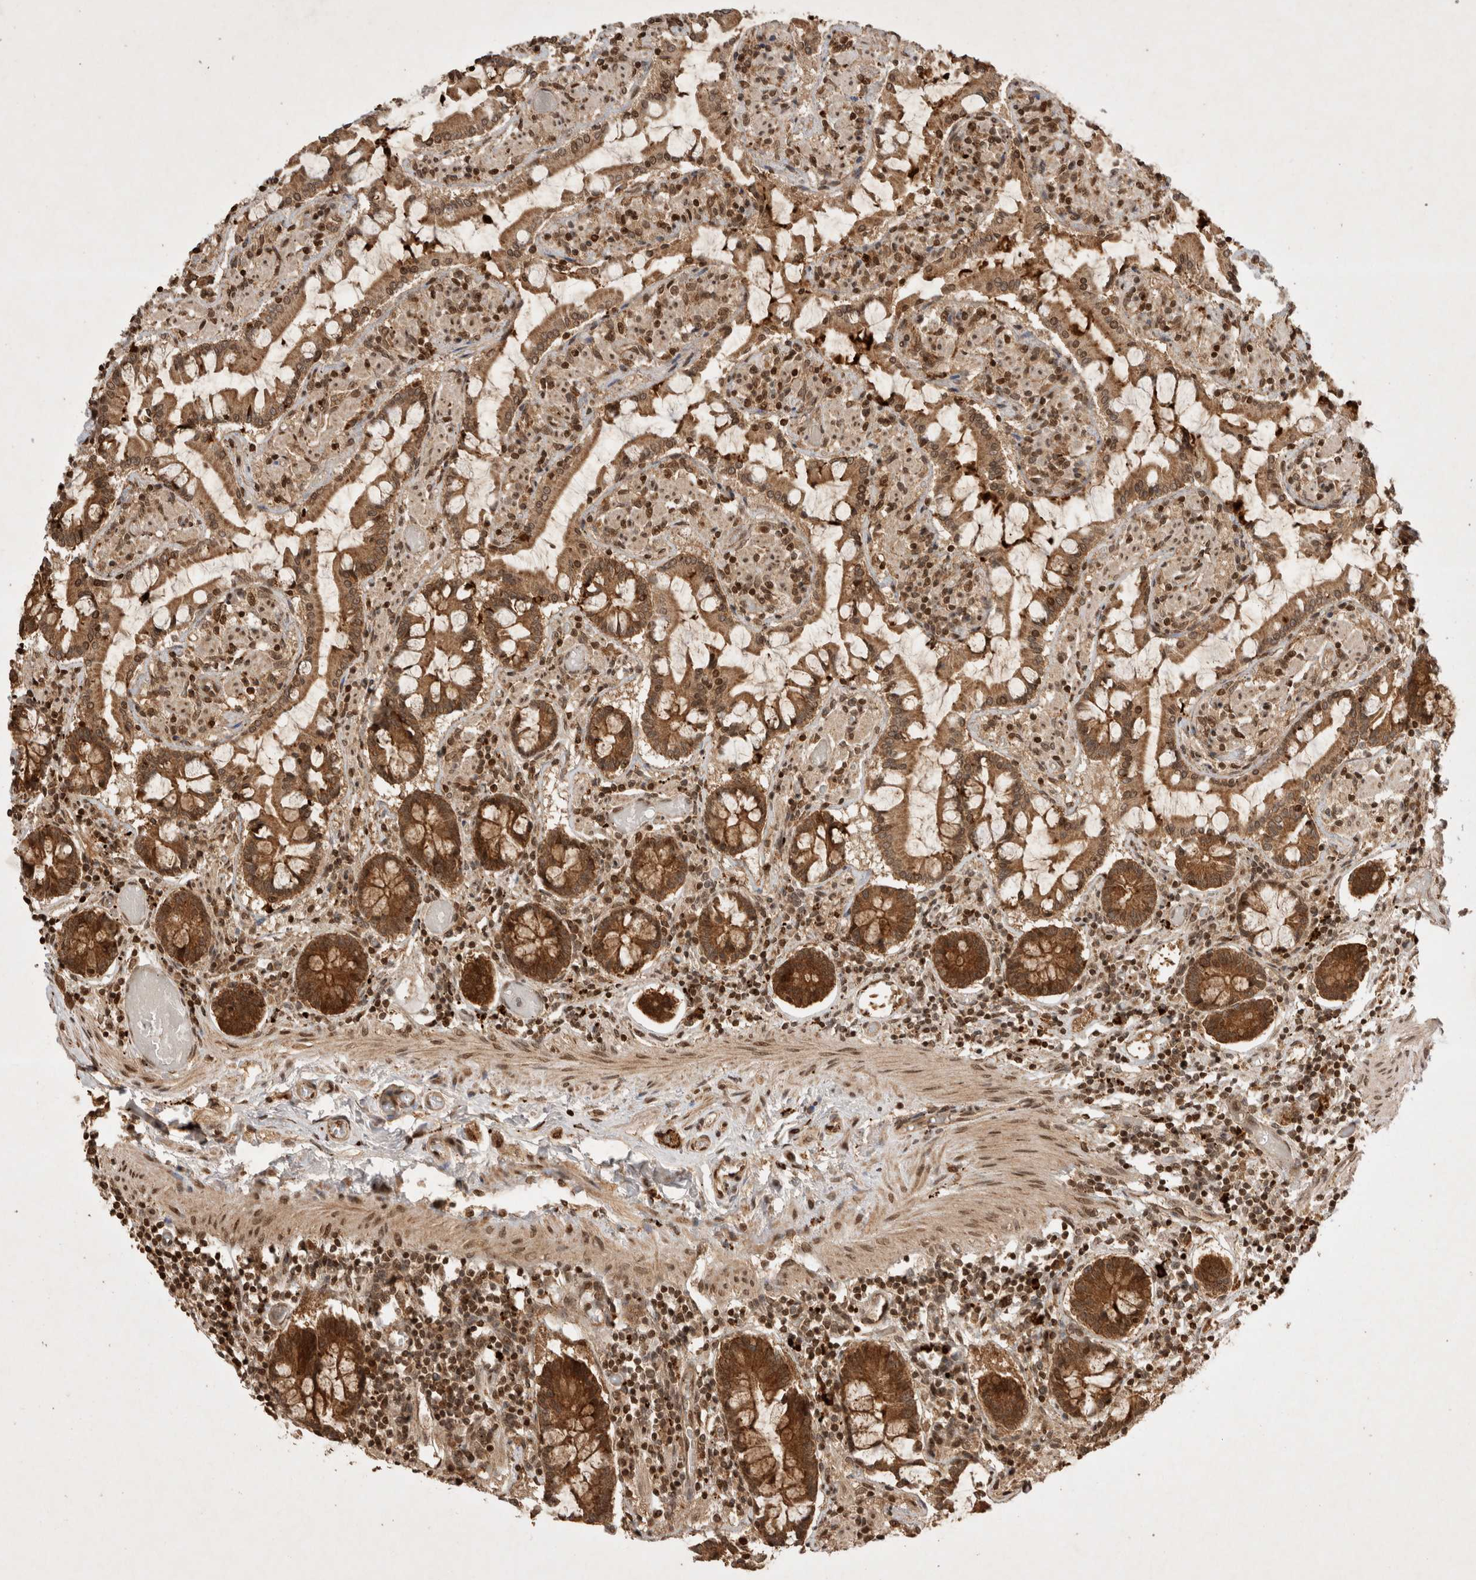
{"staining": {"intensity": "strong", "quantity": ">75%", "location": "cytoplasmic/membranous"}, "tissue": "small intestine", "cell_type": "Glandular cells", "image_type": "normal", "snomed": [{"axis": "morphology", "description": "Normal tissue, NOS"}, {"axis": "topography", "description": "Small intestine"}], "caption": "This image displays IHC staining of unremarkable human small intestine, with high strong cytoplasmic/membranous expression in approximately >75% of glandular cells.", "gene": "FAM221A", "patient": {"sex": "male", "age": 41}}